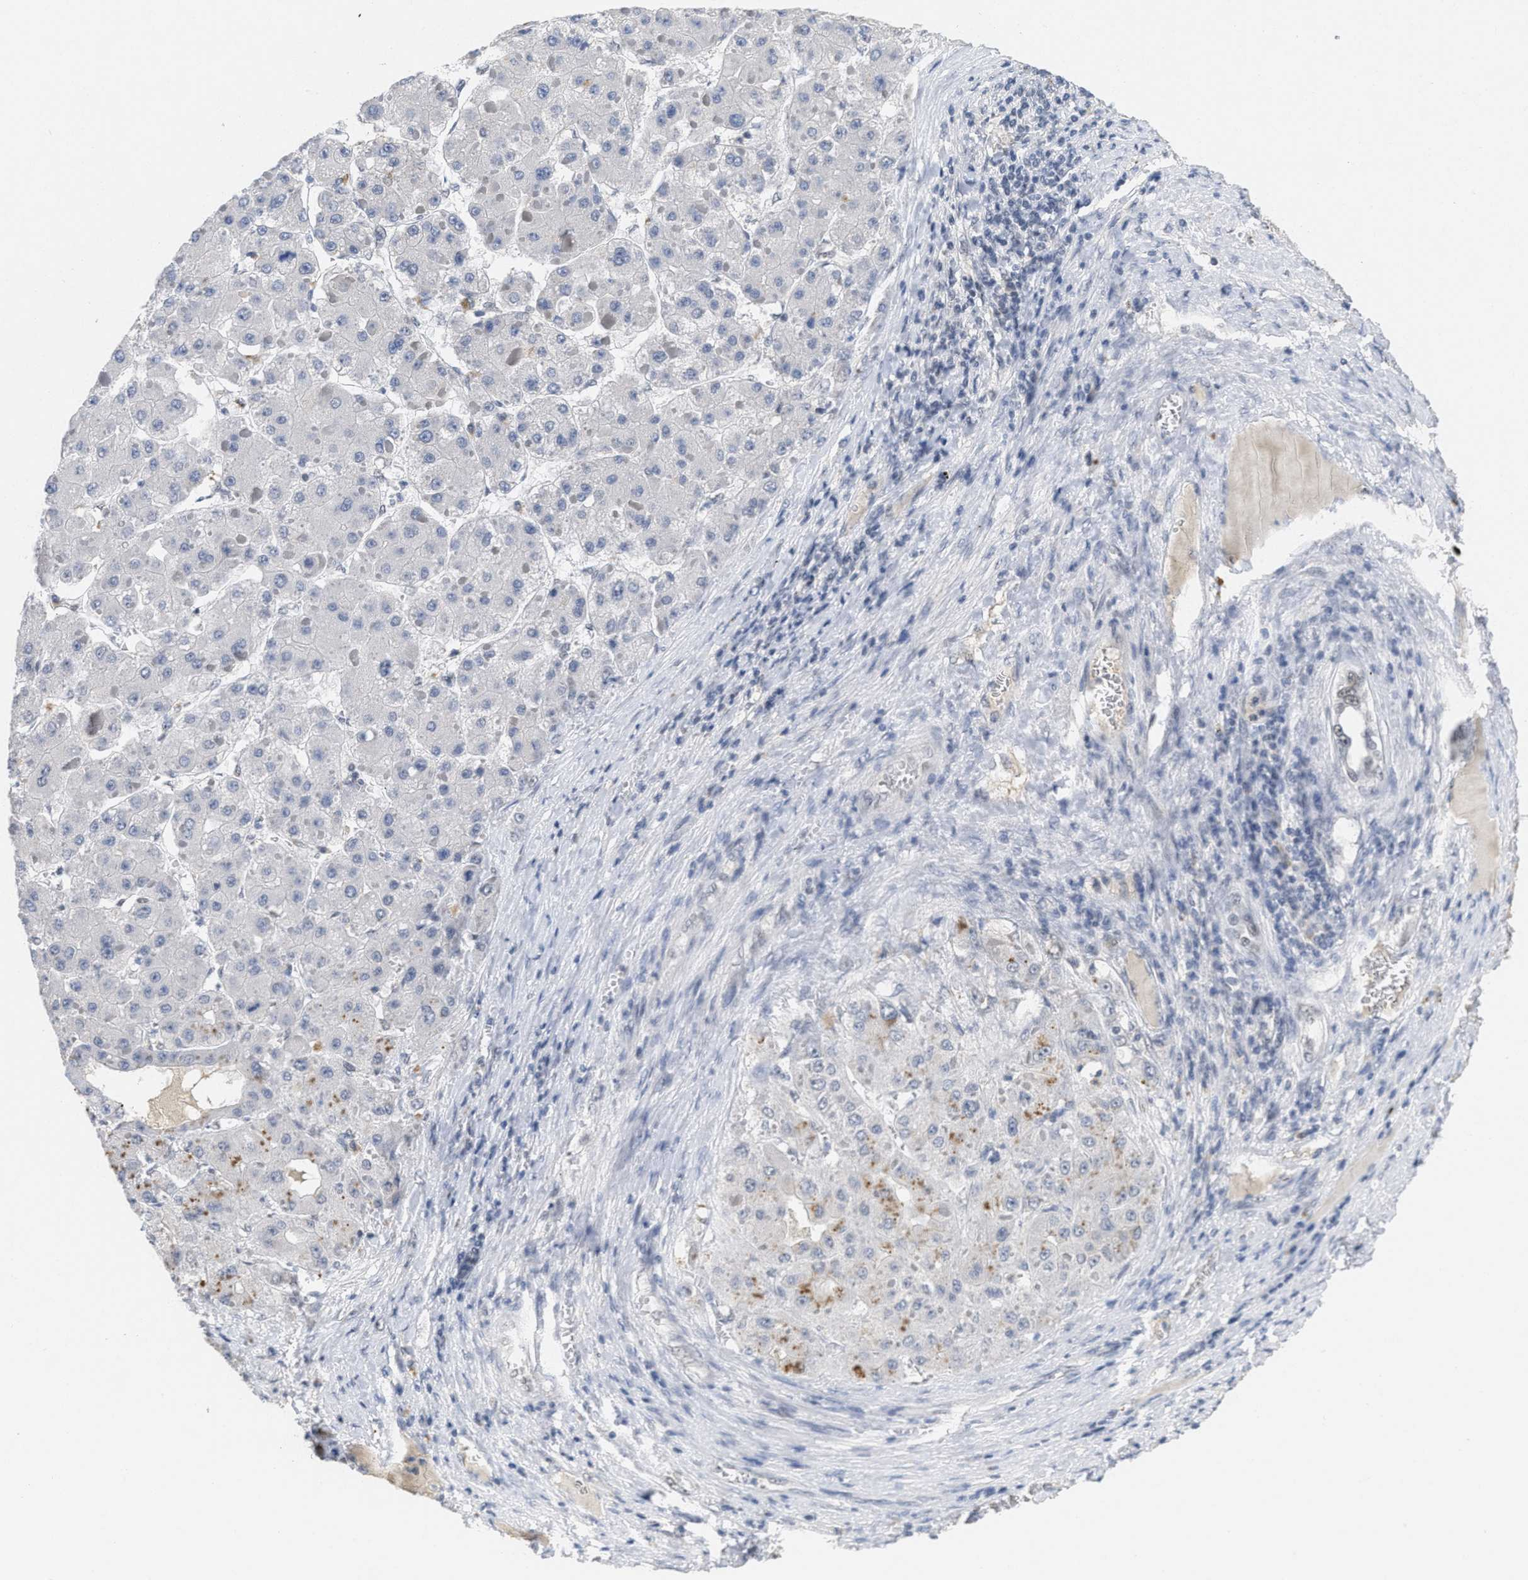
{"staining": {"intensity": "negative", "quantity": "none", "location": "none"}, "tissue": "liver cancer", "cell_type": "Tumor cells", "image_type": "cancer", "snomed": [{"axis": "morphology", "description": "Carcinoma, Hepatocellular, NOS"}, {"axis": "topography", "description": "Liver"}], "caption": "Human liver cancer stained for a protein using immunohistochemistry (IHC) reveals no expression in tumor cells.", "gene": "GGNBP2", "patient": {"sex": "female", "age": 73}}